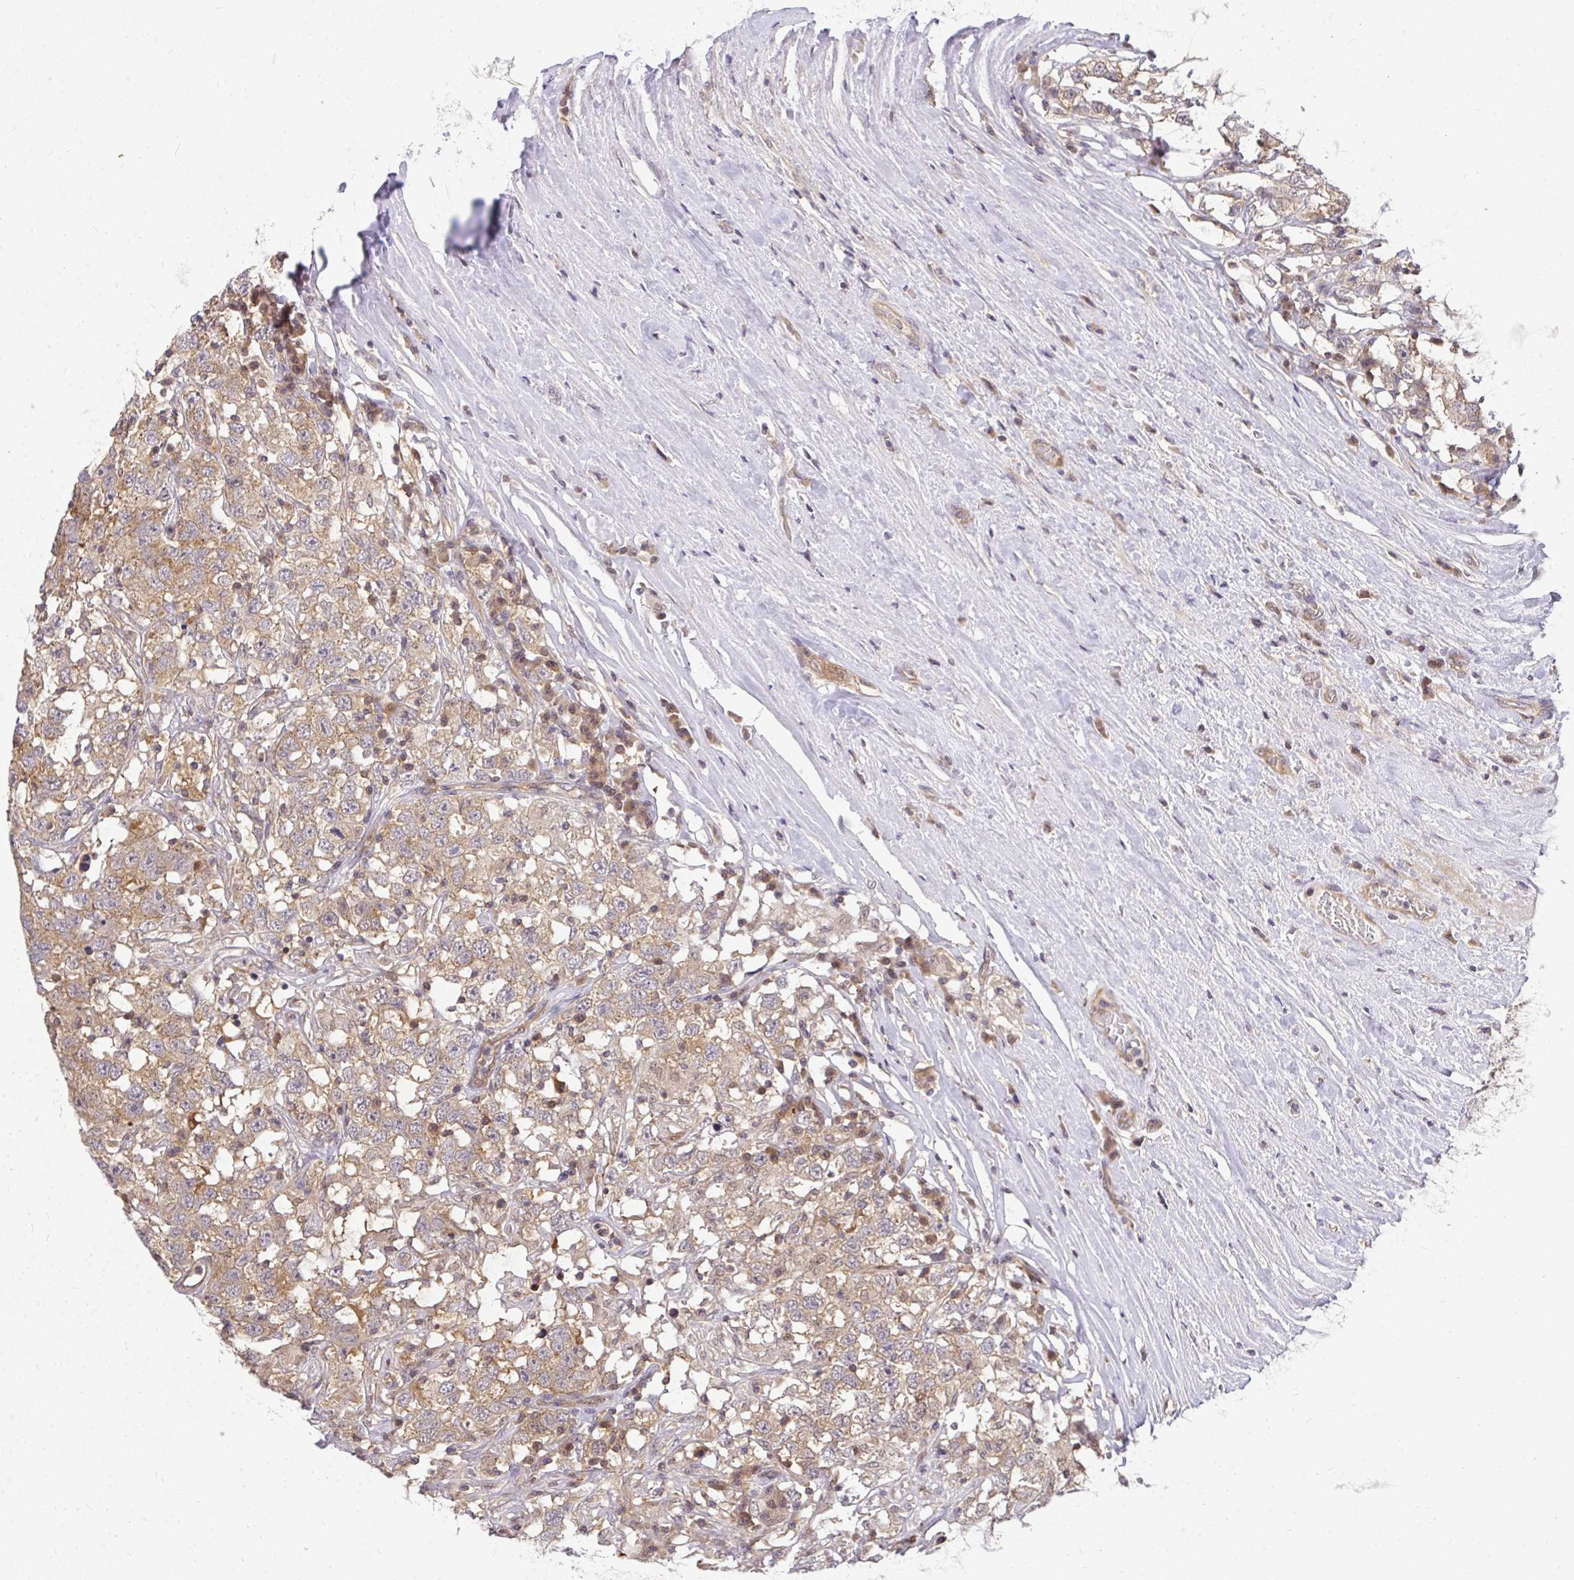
{"staining": {"intensity": "moderate", "quantity": ">75%", "location": "cytoplasmic/membranous"}, "tissue": "testis cancer", "cell_type": "Tumor cells", "image_type": "cancer", "snomed": [{"axis": "morphology", "description": "Seminoma, NOS"}, {"axis": "topography", "description": "Testis"}], "caption": "Testis cancer (seminoma) stained with immunohistochemistry demonstrates moderate cytoplasmic/membranous staining in approximately >75% of tumor cells.", "gene": "HDHD2", "patient": {"sex": "male", "age": 41}}